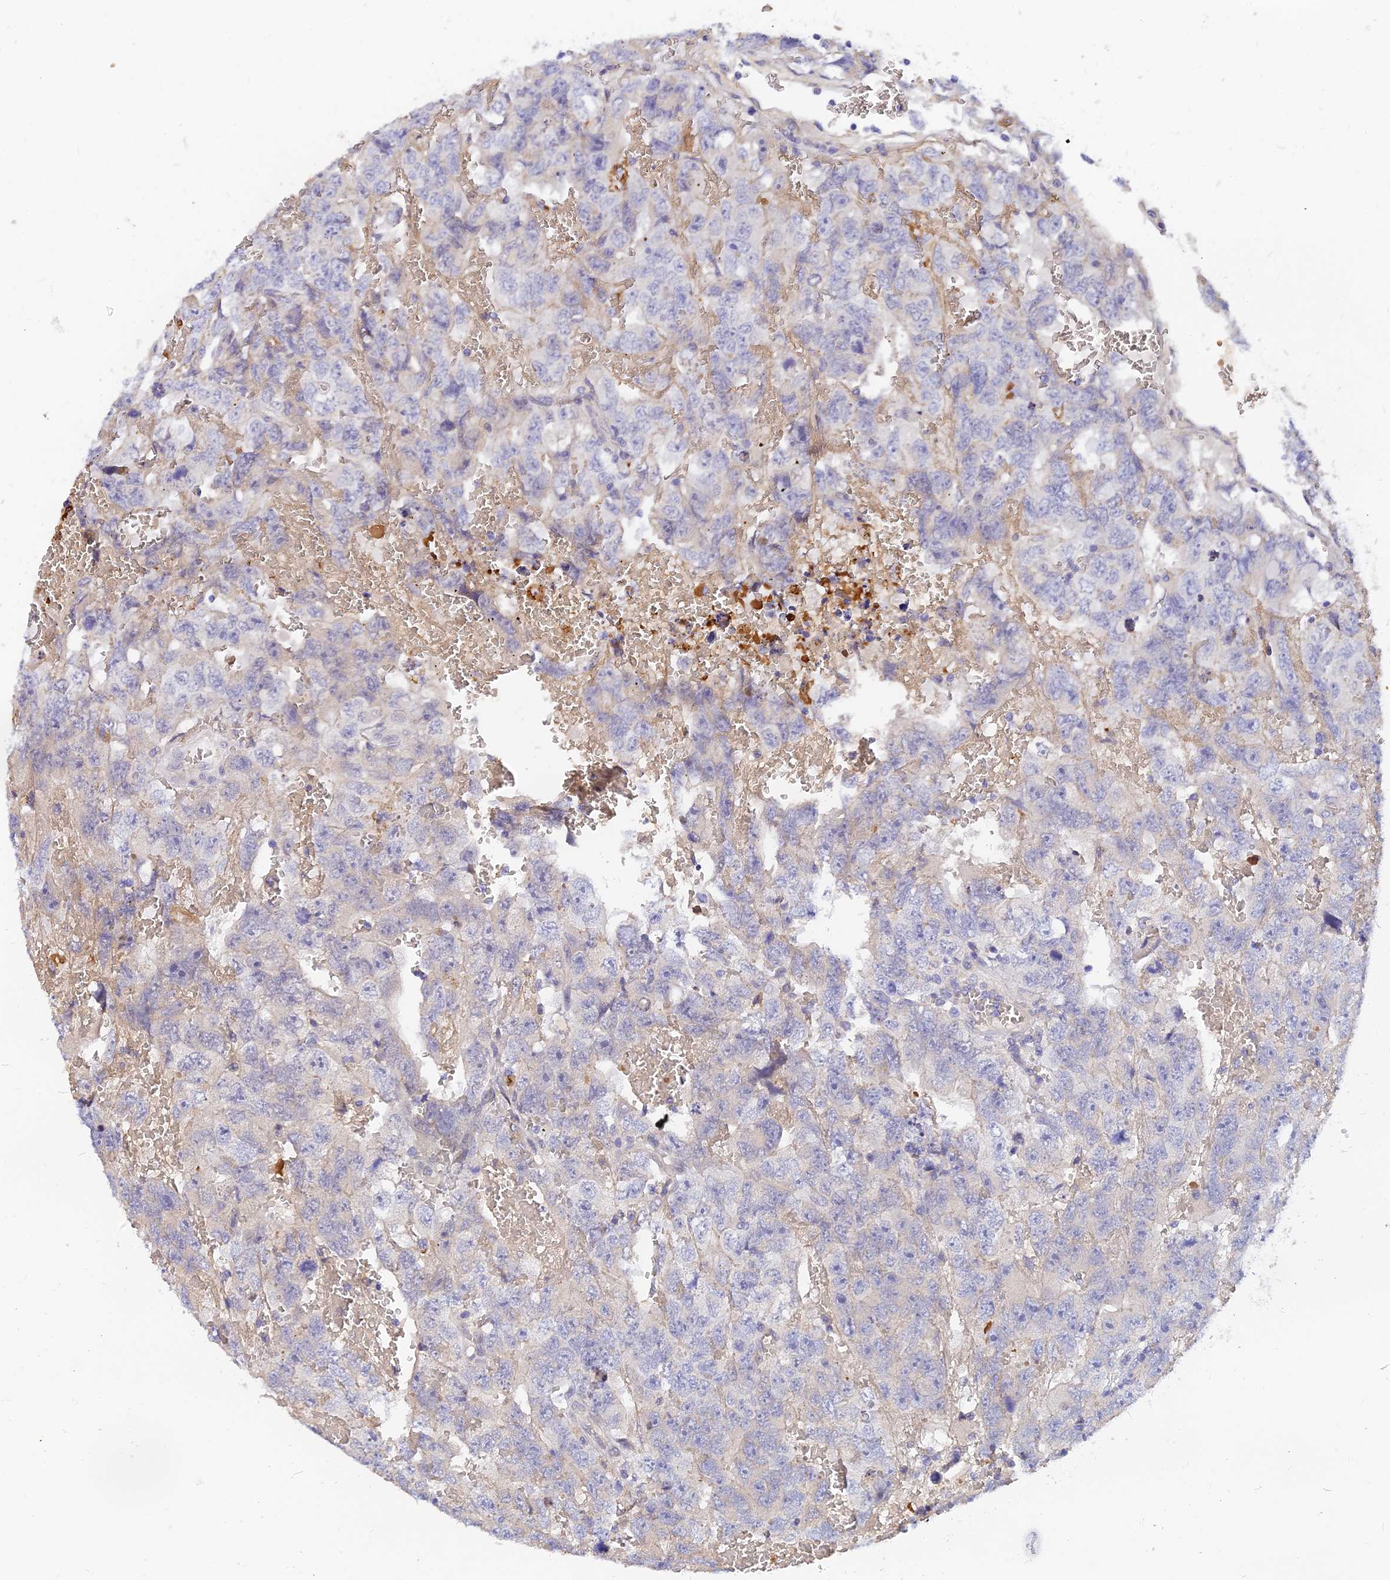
{"staining": {"intensity": "negative", "quantity": "none", "location": "none"}, "tissue": "testis cancer", "cell_type": "Tumor cells", "image_type": "cancer", "snomed": [{"axis": "morphology", "description": "Carcinoma, Embryonal, NOS"}, {"axis": "topography", "description": "Testis"}], "caption": "There is no significant positivity in tumor cells of testis embryonal carcinoma.", "gene": "ANKS4B", "patient": {"sex": "male", "age": 45}}